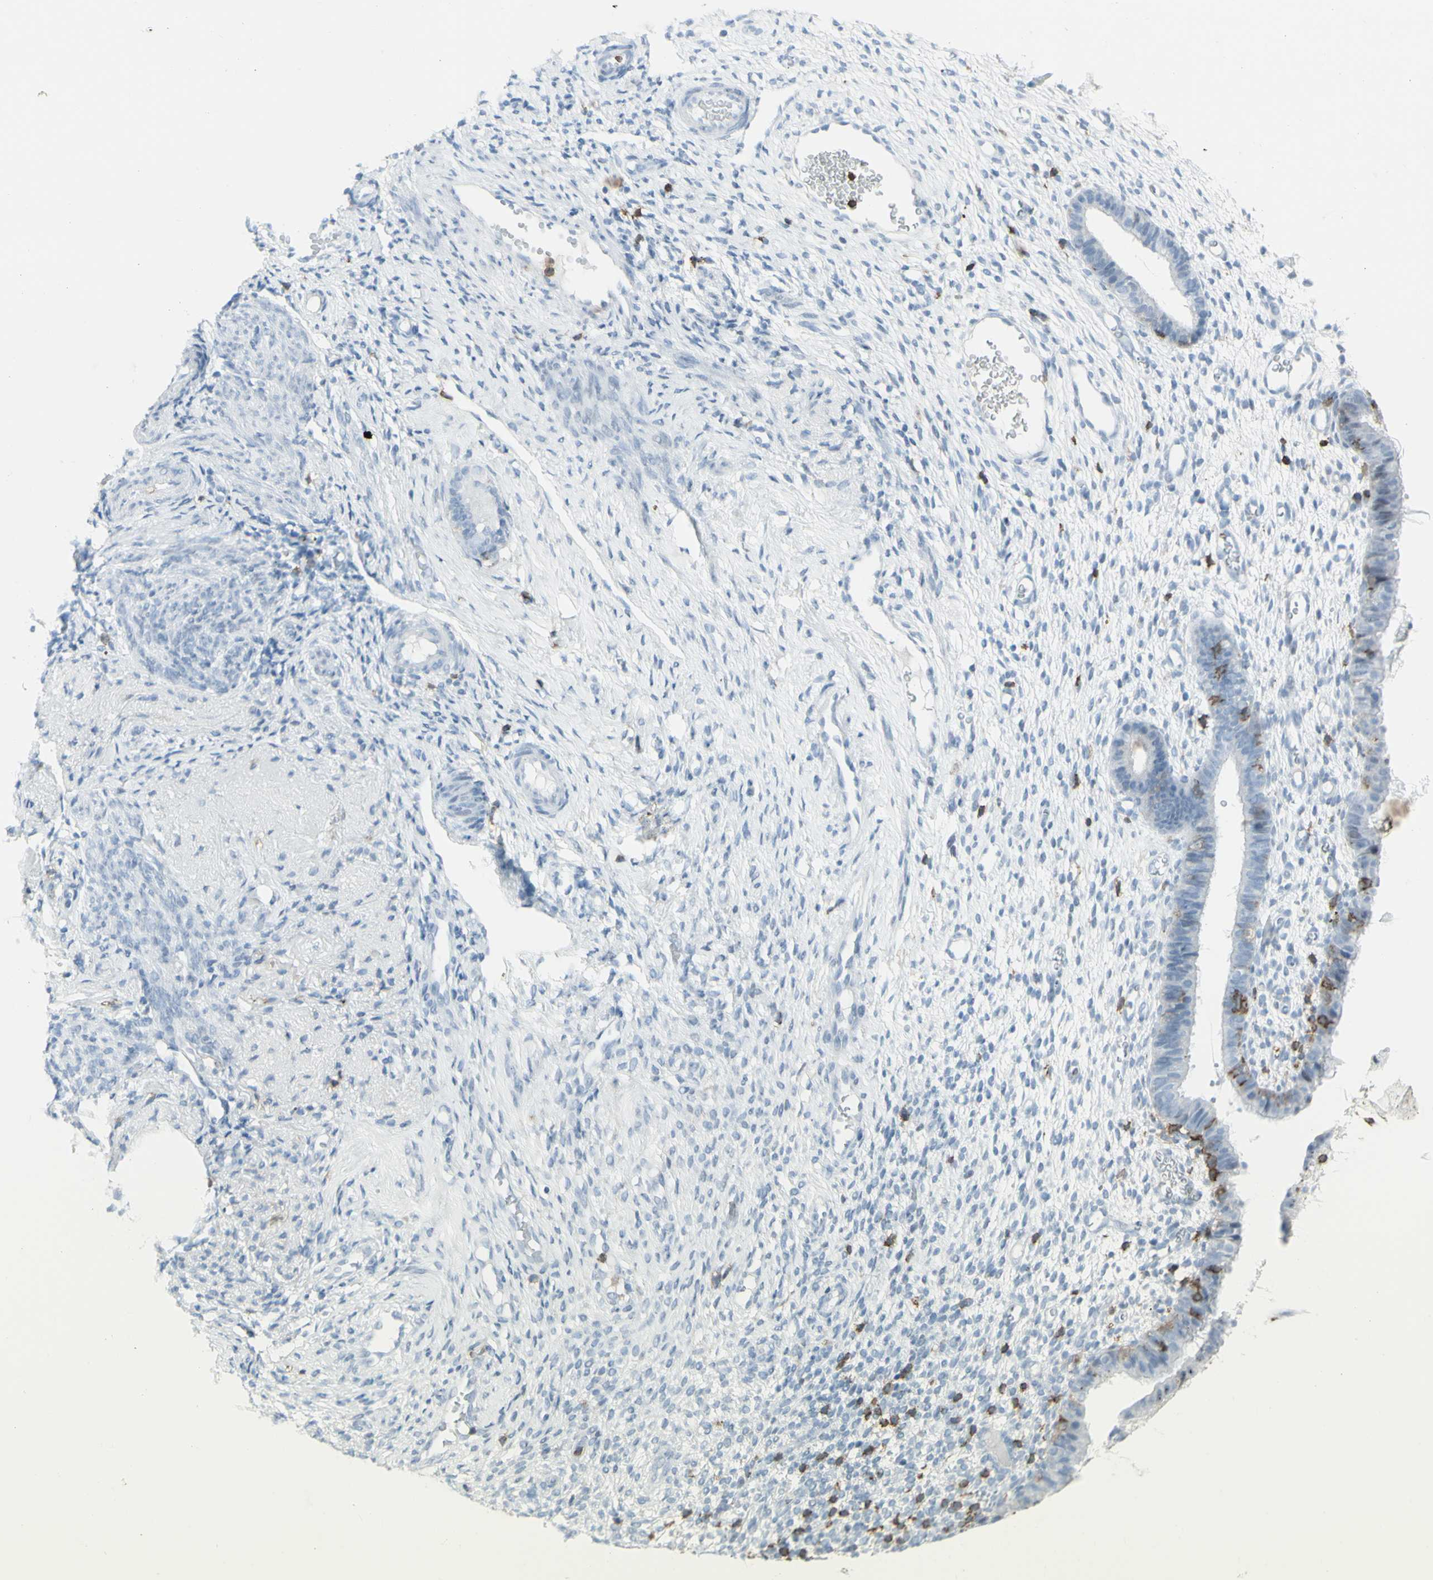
{"staining": {"intensity": "weak", "quantity": "<25%", "location": "cytoplasmic/membranous"}, "tissue": "endometrium", "cell_type": "Cells in endometrial stroma", "image_type": "normal", "snomed": [{"axis": "morphology", "description": "Normal tissue, NOS"}, {"axis": "topography", "description": "Endometrium"}], "caption": "Immunohistochemical staining of benign endometrium exhibits no significant staining in cells in endometrial stroma.", "gene": "NRG1", "patient": {"sex": "female", "age": 61}}